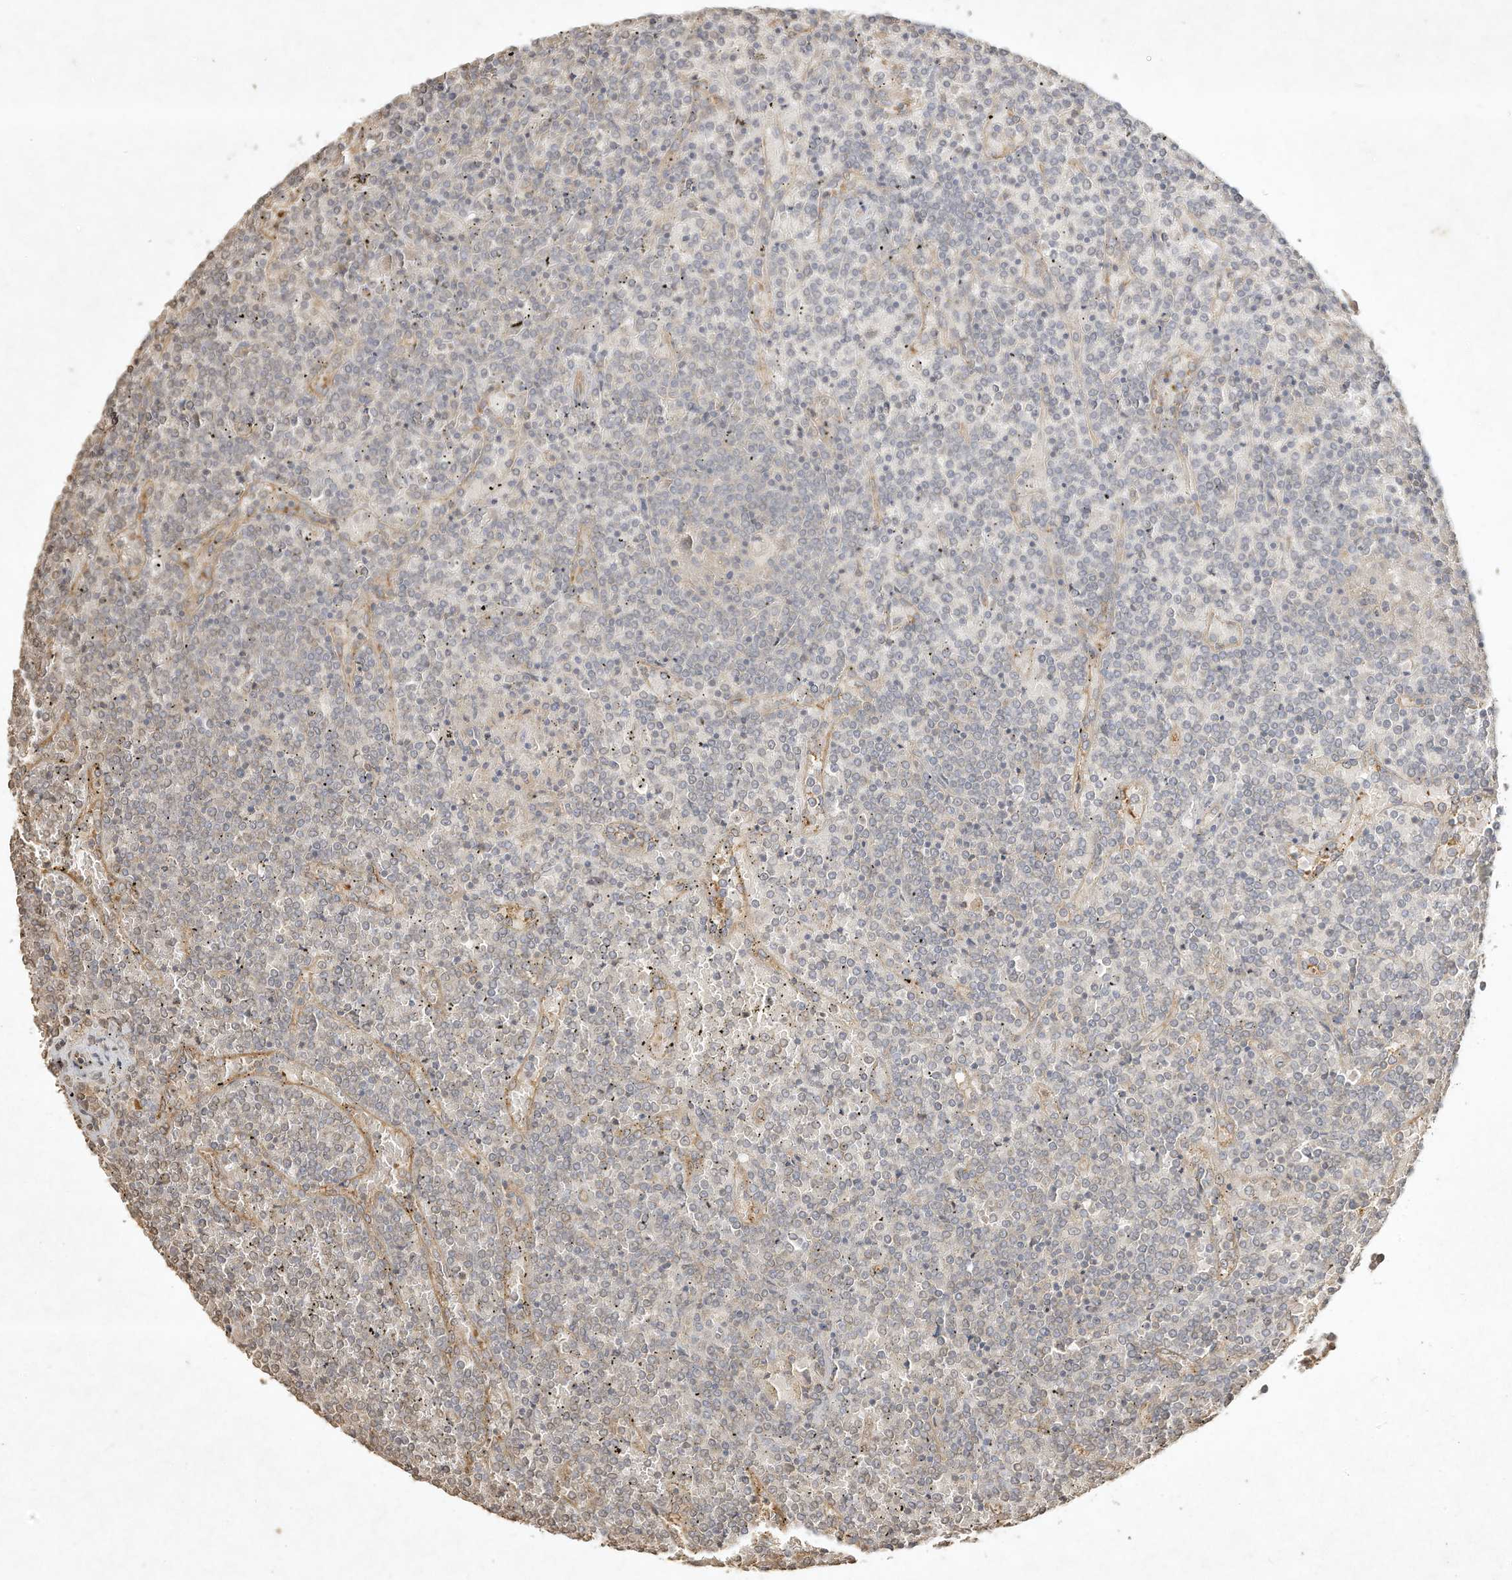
{"staining": {"intensity": "negative", "quantity": "none", "location": "none"}, "tissue": "lymphoma", "cell_type": "Tumor cells", "image_type": "cancer", "snomed": [{"axis": "morphology", "description": "Malignant lymphoma, non-Hodgkin's type, Low grade"}, {"axis": "topography", "description": "Spleen"}], "caption": "Lymphoma was stained to show a protein in brown. There is no significant staining in tumor cells.", "gene": "DYNC1I2", "patient": {"sex": "female", "age": 19}}